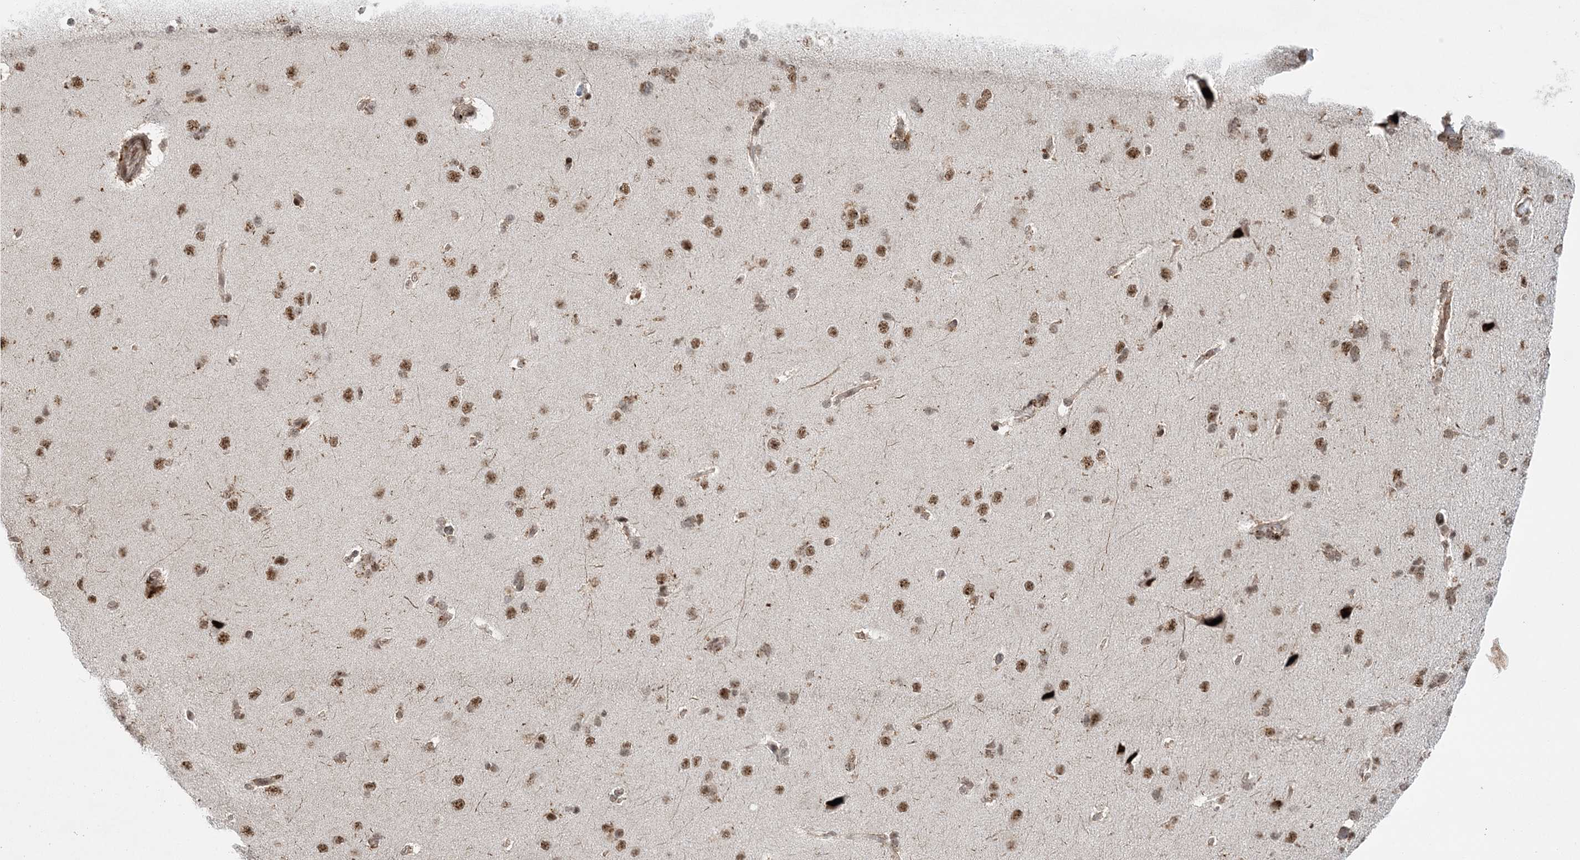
{"staining": {"intensity": "moderate", "quantity": ">75%", "location": "nuclear"}, "tissue": "cerebral cortex", "cell_type": "Endothelial cells", "image_type": "normal", "snomed": [{"axis": "morphology", "description": "Normal tissue, NOS"}, {"axis": "topography", "description": "Cerebral cortex"}], "caption": "Immunohistochemistry image of normal cerebral cortex: cerebral cortex stained using immunohistochemistry (IHC) shows medium levels of moderate protein expression localized specifically in the nuclear of endothelial cells, appearing as a nuclear brown color.", "gene": "CWC22", "patient": {"sex": "male", "age": 62}}